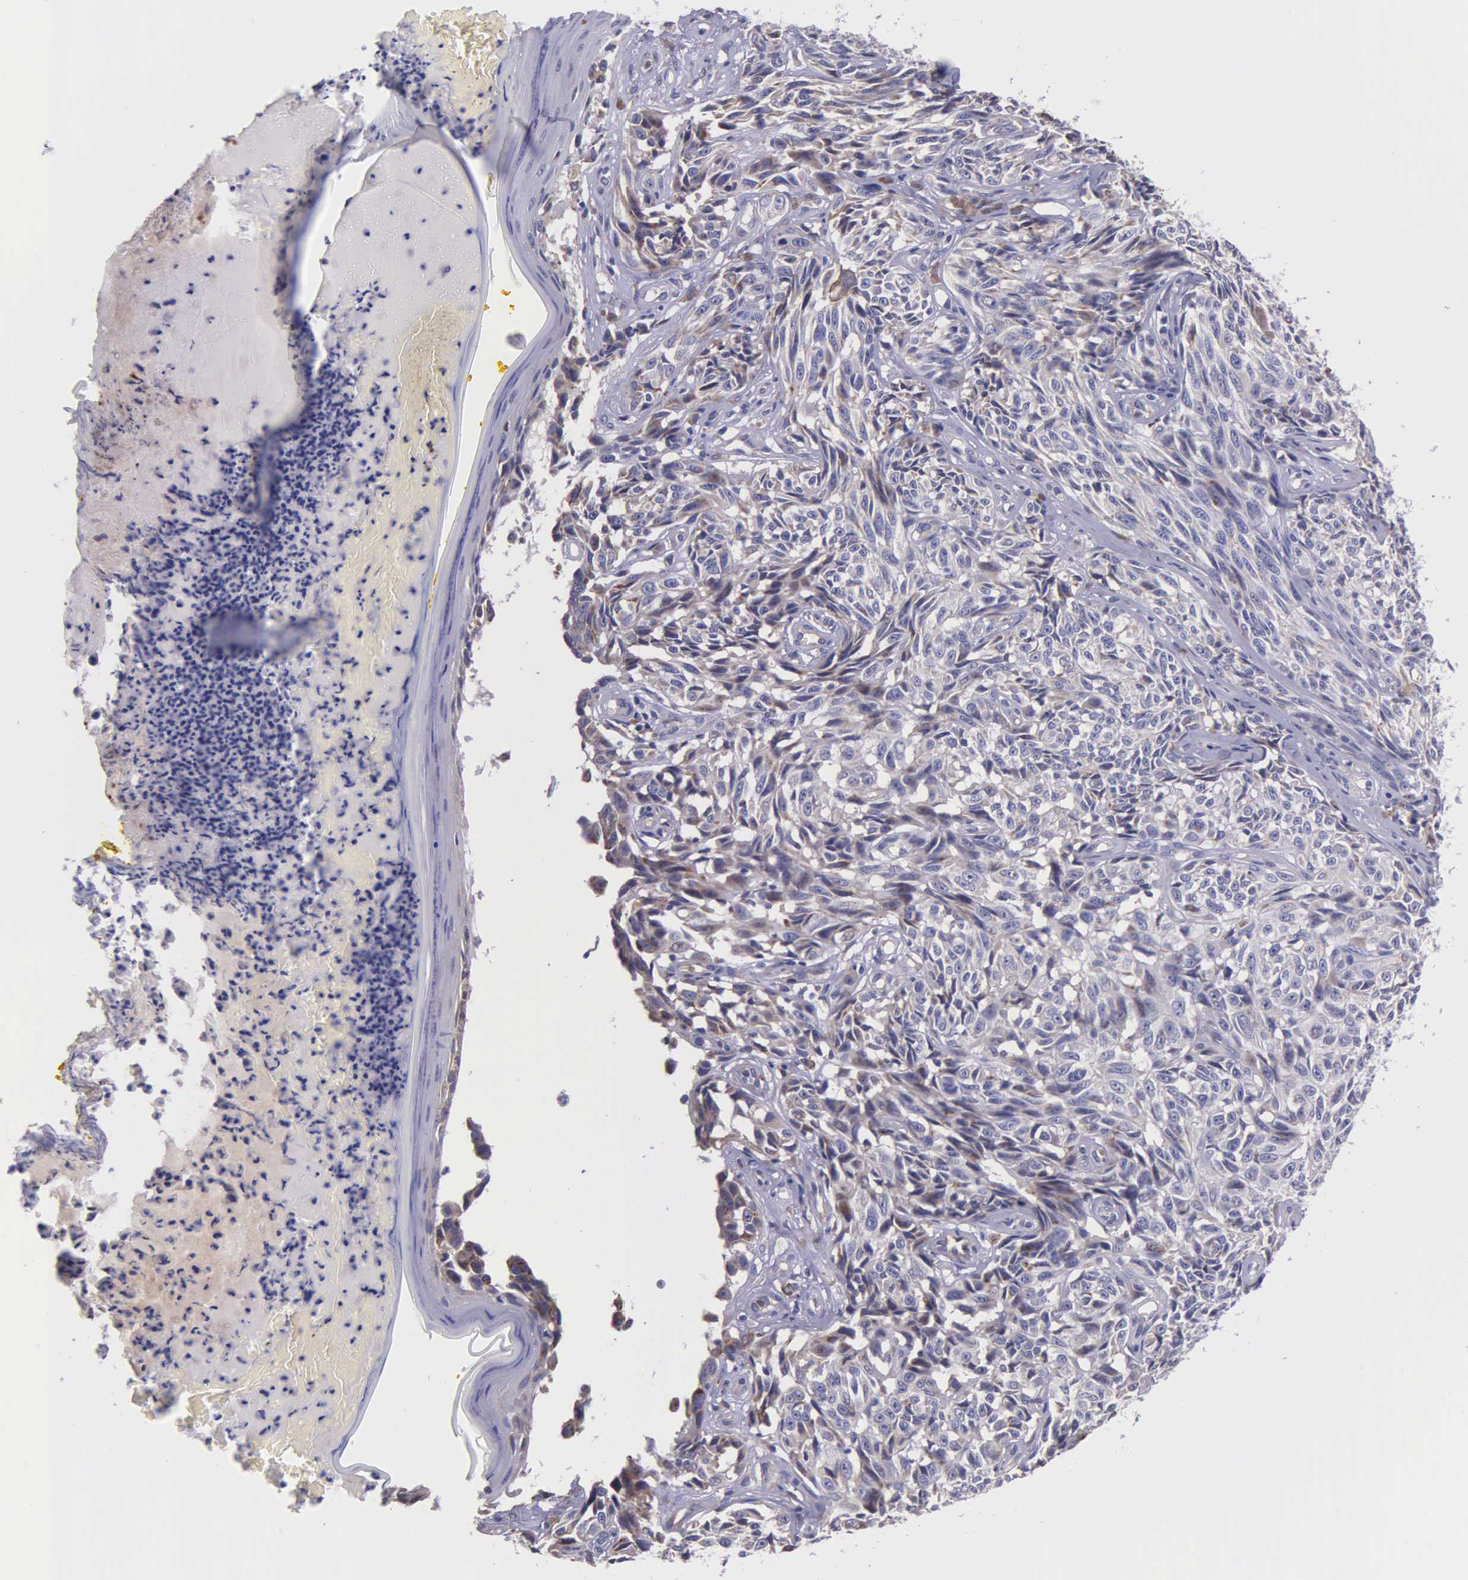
{"staining": {"intensity": "weak", "quantity": "25%-75%", "location": "cytoplasmic/membranous"}, "tissue": "melanoma", "cell_type": "Tumor cells", "image_type": "cancer", "snomed": [{"axis": "morphology", "description": "Malignant melanoma, NOS"}, {"axis": "topography", "description": "Skin"}], "caption": "Tumor cells exhibit low levels of weak cytoplasmic/membranous positivity in approximately 25%-75% of cells in melanoma. (Stains: DAB in brown, nuclei in blue, Microscopy: brightfield microscopy at high magnification).", "gene": "ZC3H12B", "patient": {"sex": "male", "age": 67}}